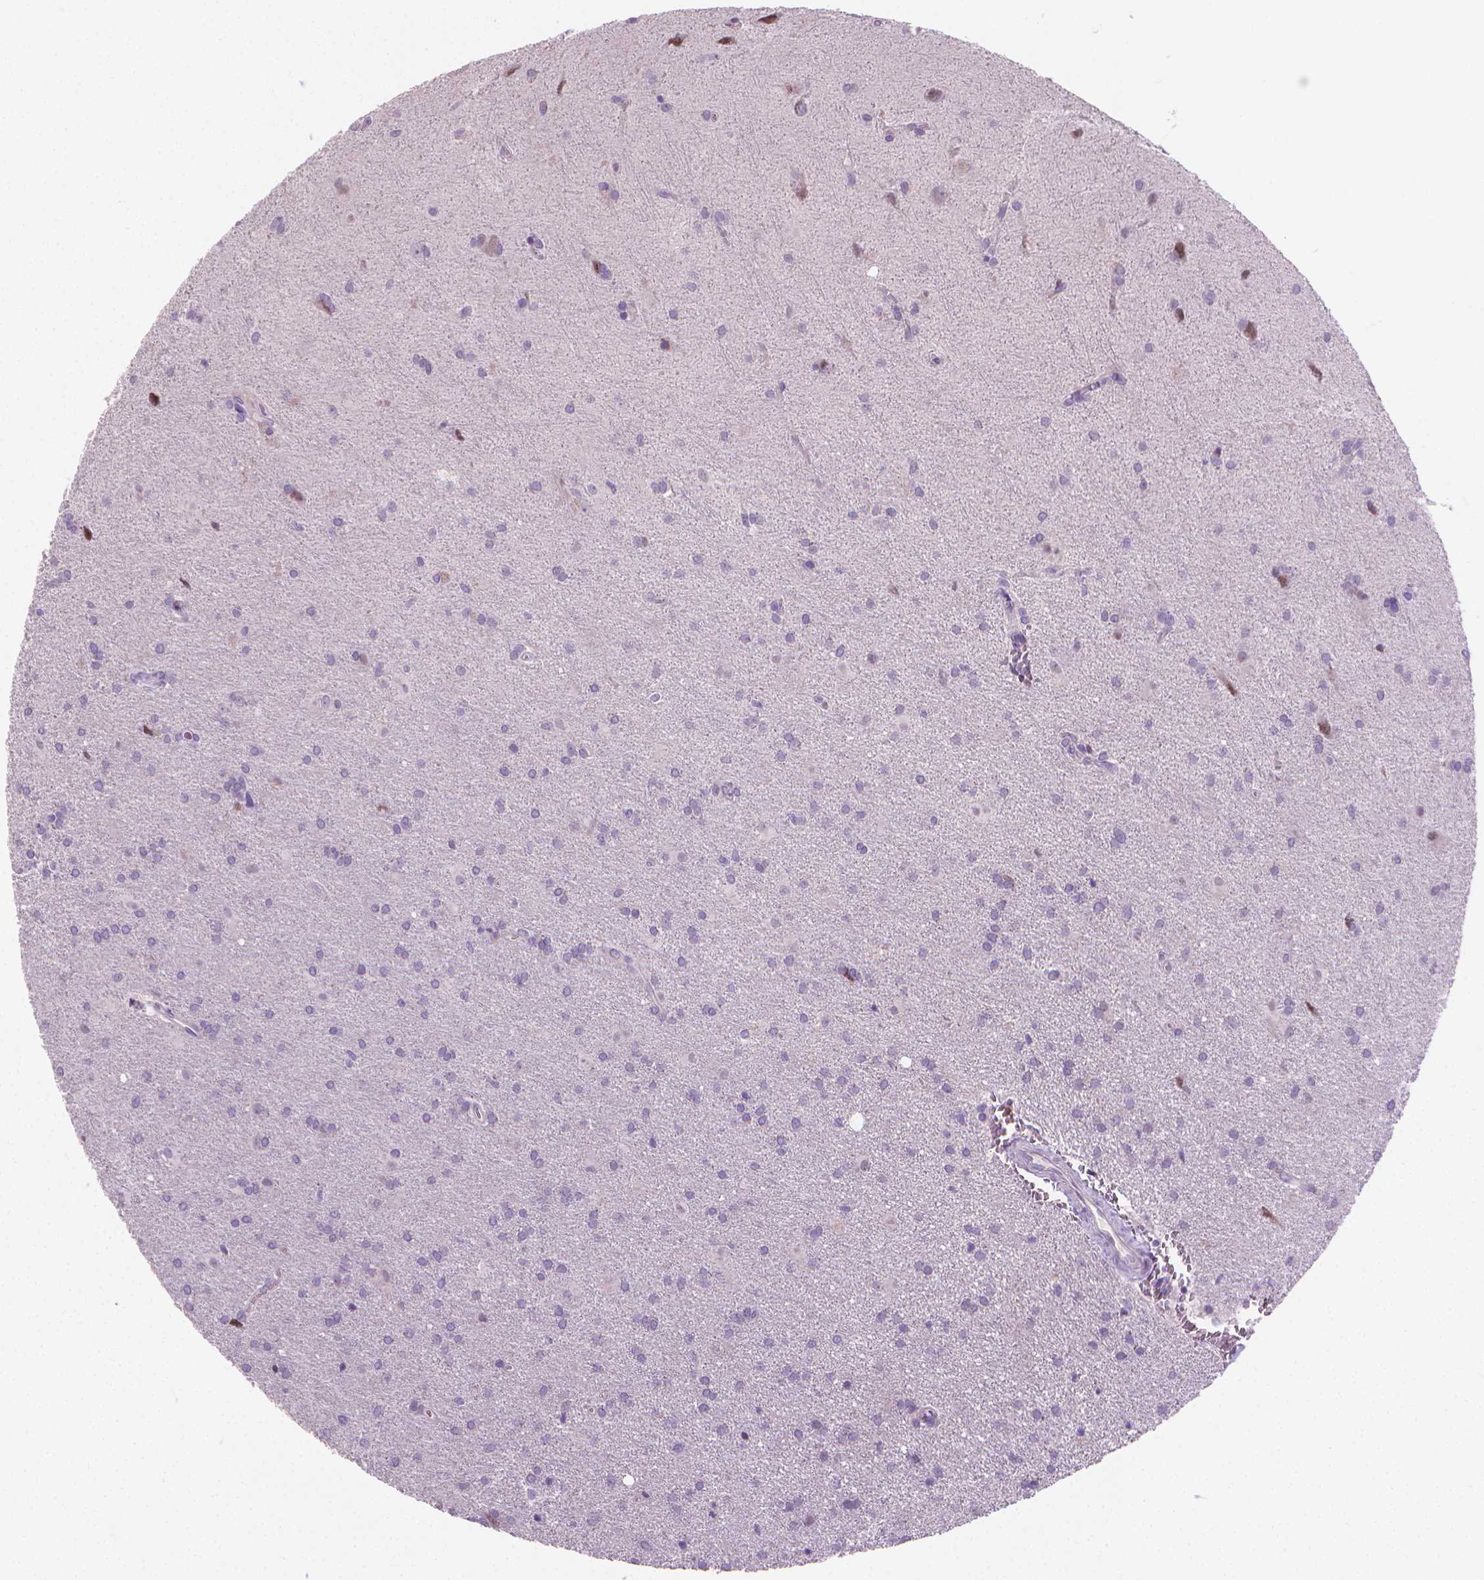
{"staining": {"intensity": "negative", "quantity": "none", "location": "none"}, "tissue": "glioma", "cell_type": "Tumor cells", "image_type": "cancer", "snomed": [{"axis": "morphology", "description": "Glioma, malignant, Low grade"}, {"axis": "topography", "description": "Brain"}], "caption": "An IHC histopathology image of malignant low-grade glioma is shown. There is no staining in tumor cells of malignant low-grade glioma.", "gene": "CLXN", "patient": {"sex": "male", "age": 58}}